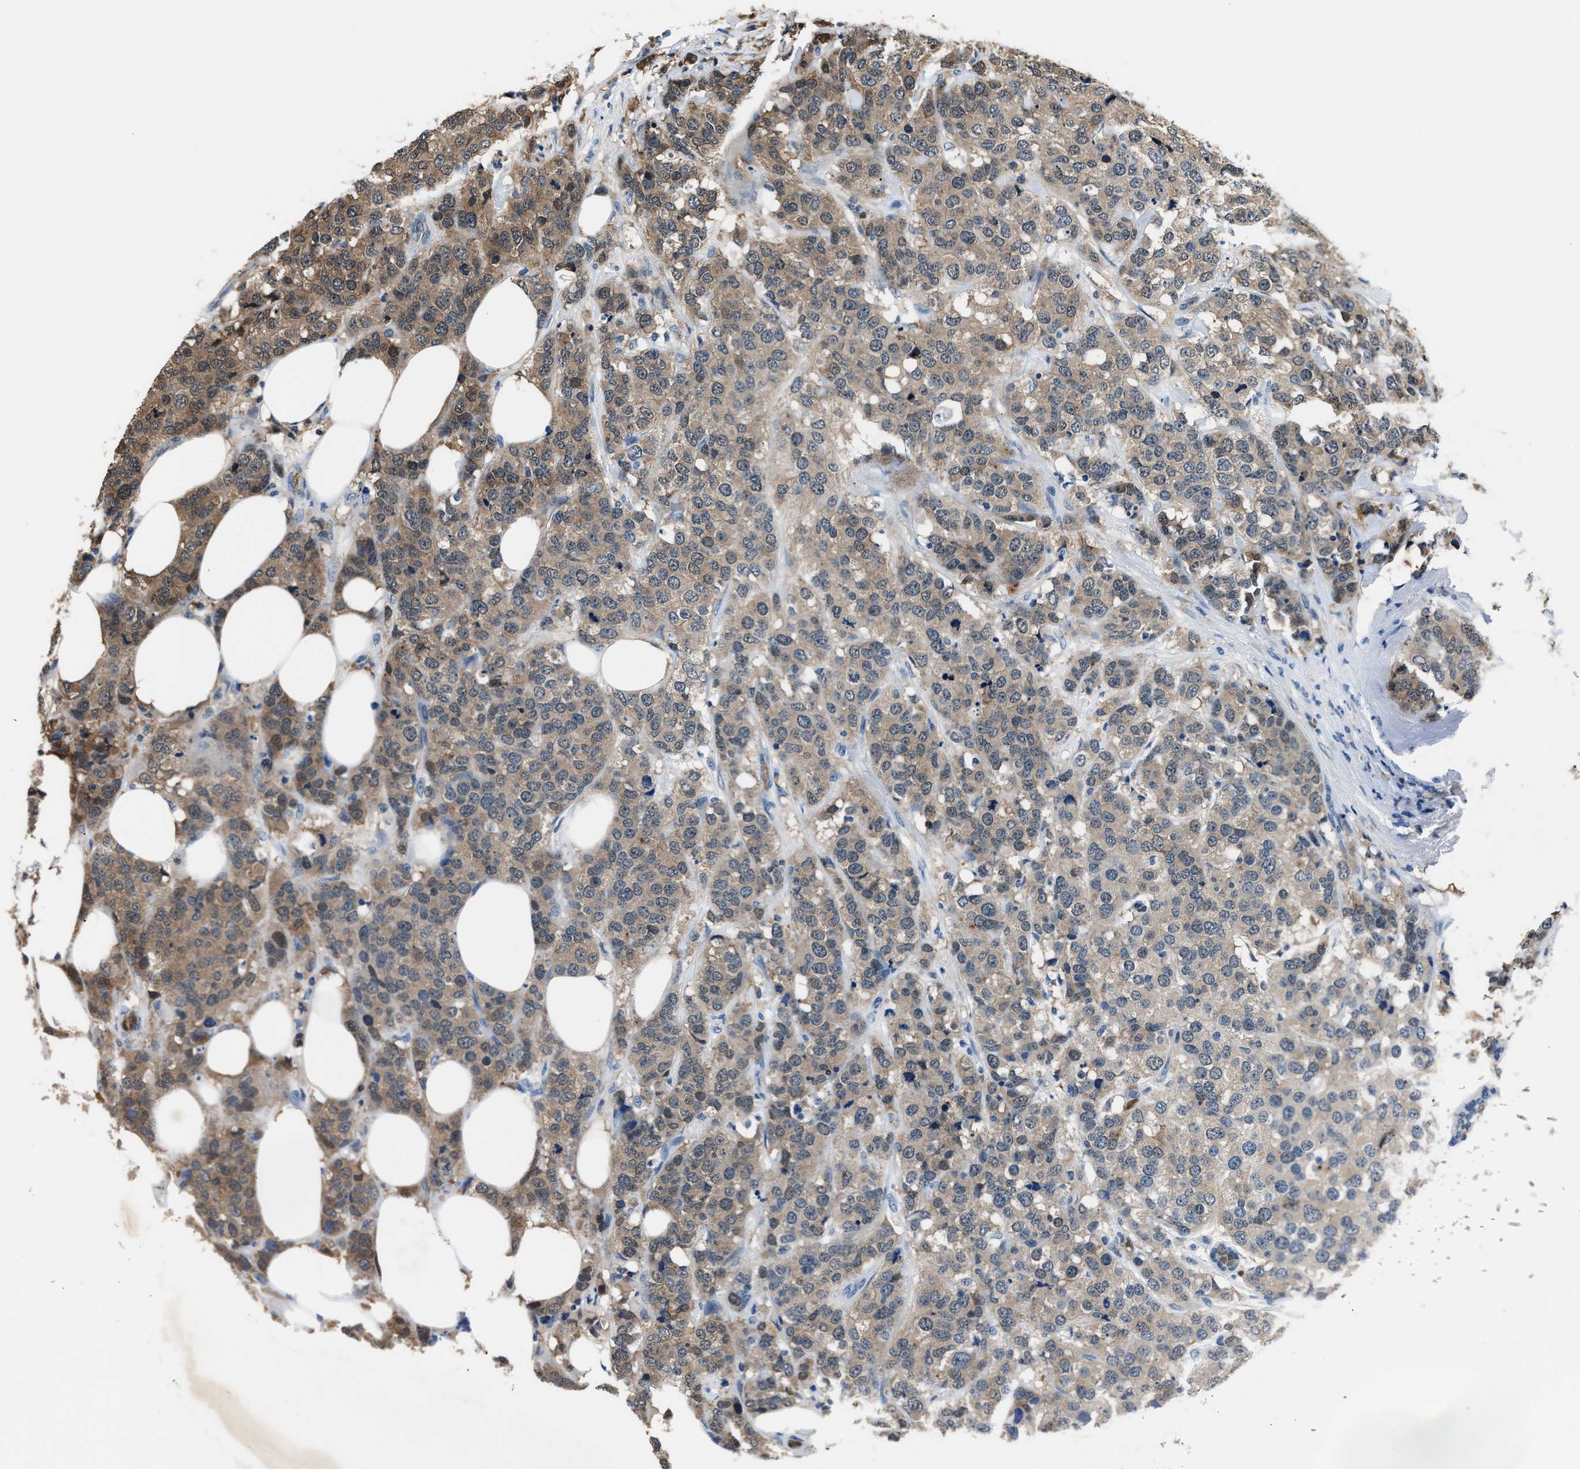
{"staining": {"intensity": "moderate", "quantity": "25%-75%", "location": "cytoplasmic/membranous"}, "tissue": "breast cancer", "cell_type": "Tumor cells", "image_type": "cancer", "snomed": [{"axis": "morphology", "description": "Lobular carcinoma"}, {"axis": "topography", "description": "Breast"}], "caption": "Brown immunohistochemical staining in breast cancer (lobular carcinoma) shows moderate cytoplasmic/membranous staining in approximately 25%-75% of tumor cells. The staining was performed using DAB to visualize the protein expression in brown, while the nuclei were stained in blue with hematoxylin (Magnification: 20x).", "gene": "PPA1", "patient": {"sex": "female", "age": 59}}